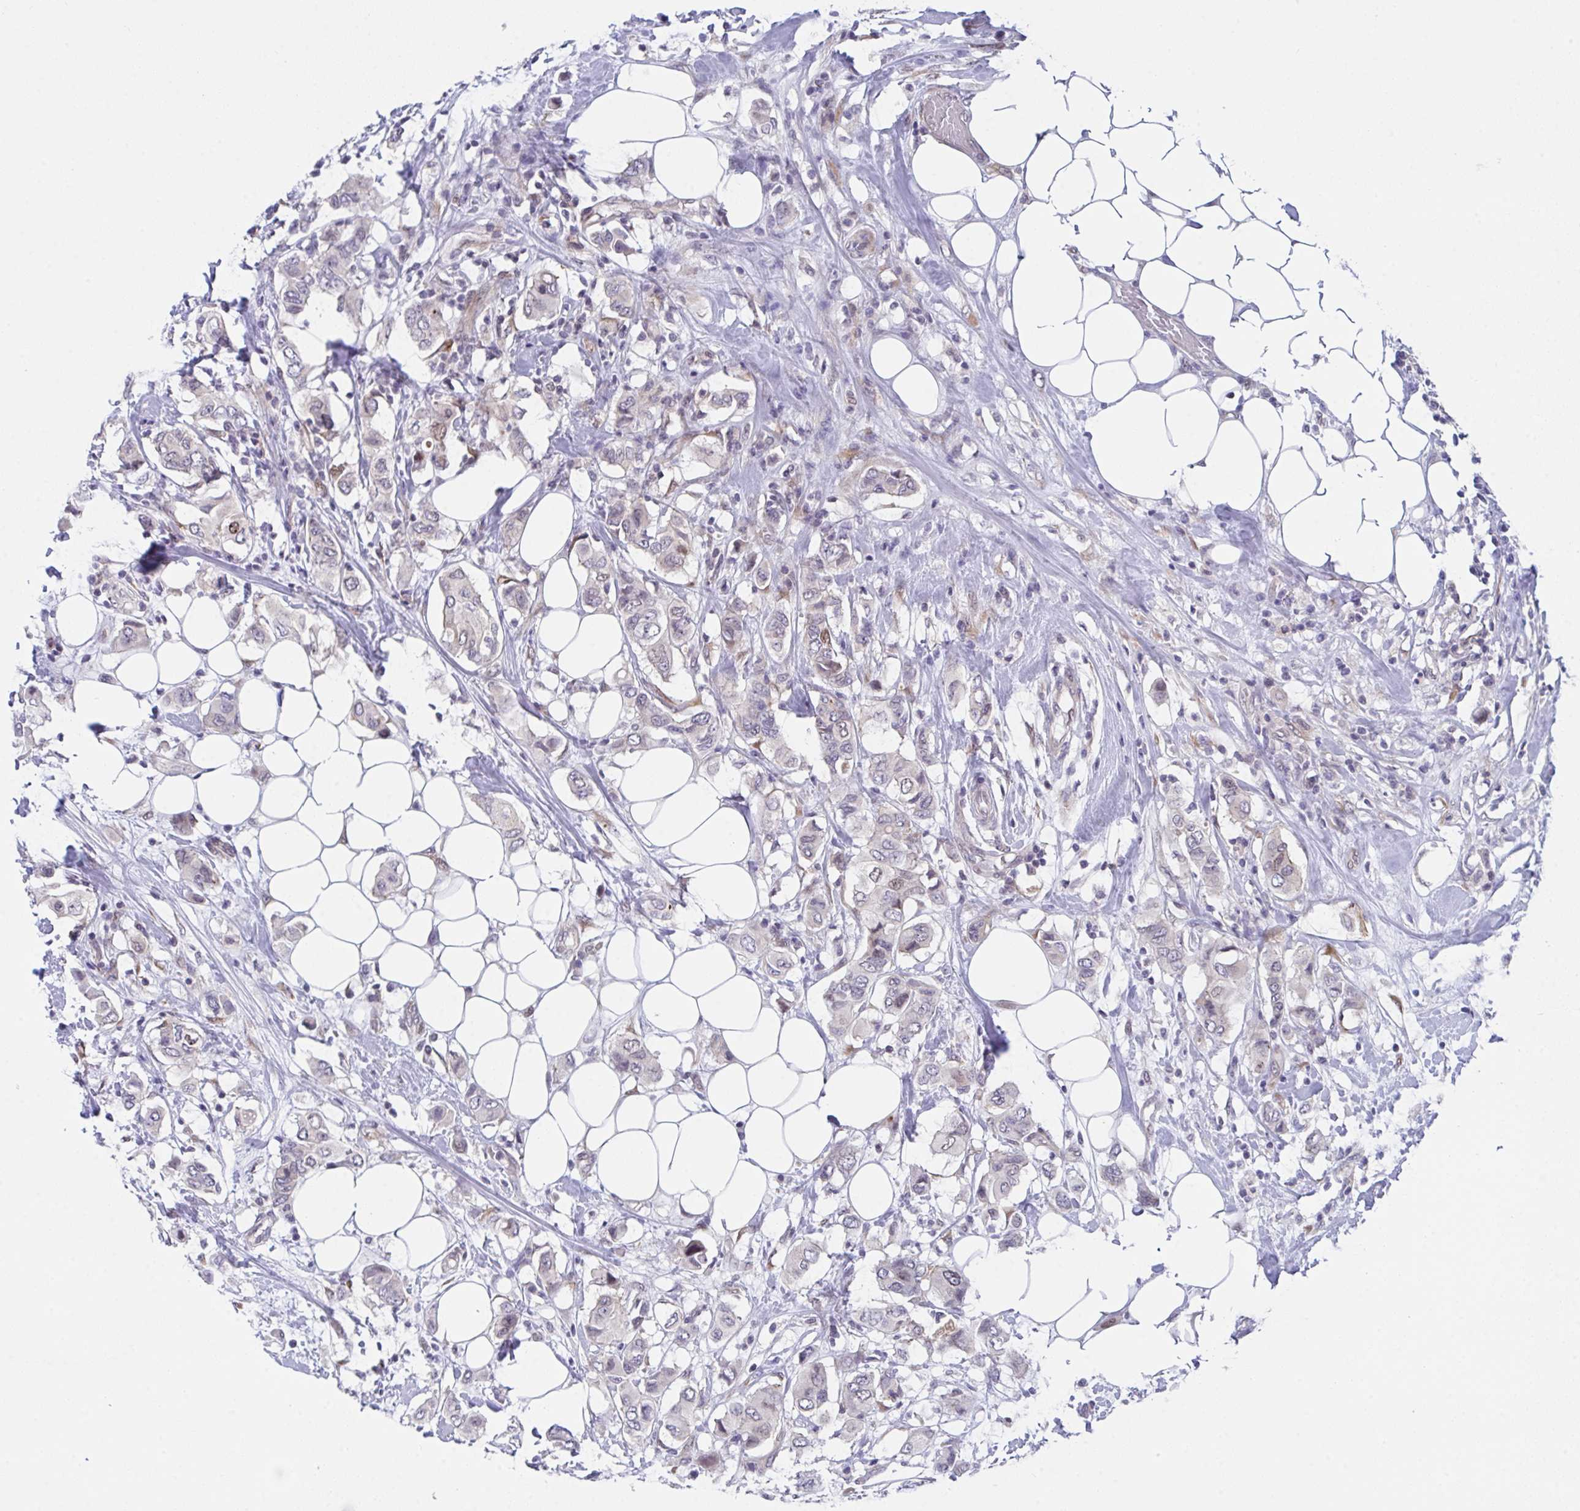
{"staining": {"intensity": "weak", "quantity": "<25%", "location": "nuclear"}, "tissue": "breast cancer", "cell_type": "Tumor cells", "image_type": "cancer", "snomed": [{"axis": "morphology", "description": "Lobular carcinoma"}, {"axis": "topography", "description": "Breast"}], "caption": "A high-resolution histopathology image shows IHC staining of breast cancer (lobular carcinoma), which shows no significant positivity in tumor cells. The staining was performed using DAB (3,3'-diaminobenzidine) to visualize the protein expression in brown, while the nuclei were stained in blue with hematoxylin (Magnification: 20x).", "gene": "RBM18", "patient": {"sex": "female", "age": 51}}